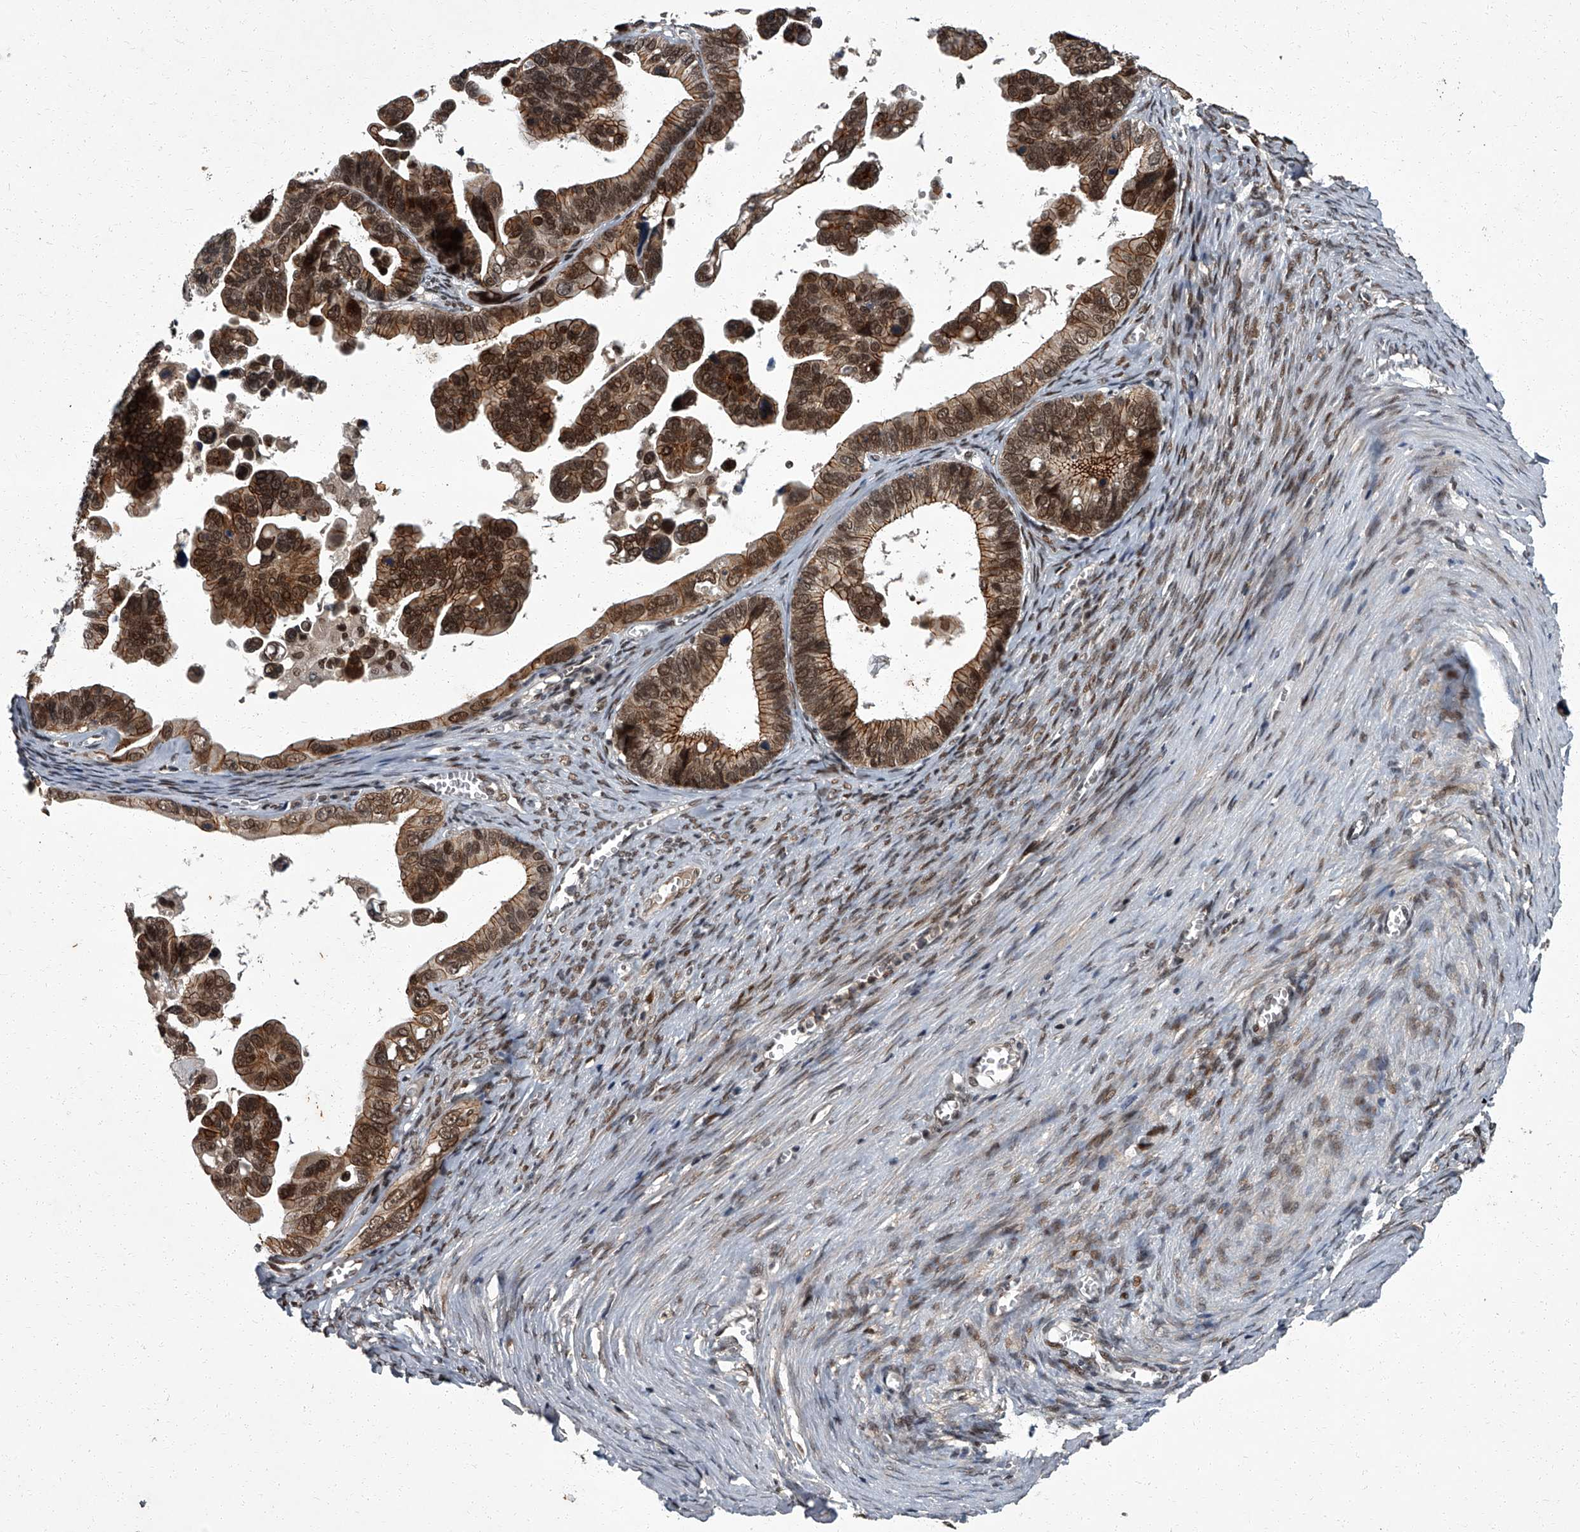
{"staining": {"intensity": "moderate", "quantity": ">75%", "location": "cytoplasmic/membranous,nuclear"}, "tissue": "ovarian cancer", "cell_type": "Tumor cells", "image_type": "cancer", "snomed": [{"axis": "morphology", "description": "Cystadenocarcinoma, serous, NOS"}, {"axis": "topography", "description": "Ovary"}], "caption": "Immunohistochemical staining of human ovarian serous cystadenocarcinoma reveals medium levels of moderate cytoplasmic/membranous and nuclear positivity in approximately >75% of tumor cells.", "gene": "ZNF518B", "patient": {"sex": "female", "age": 56}}